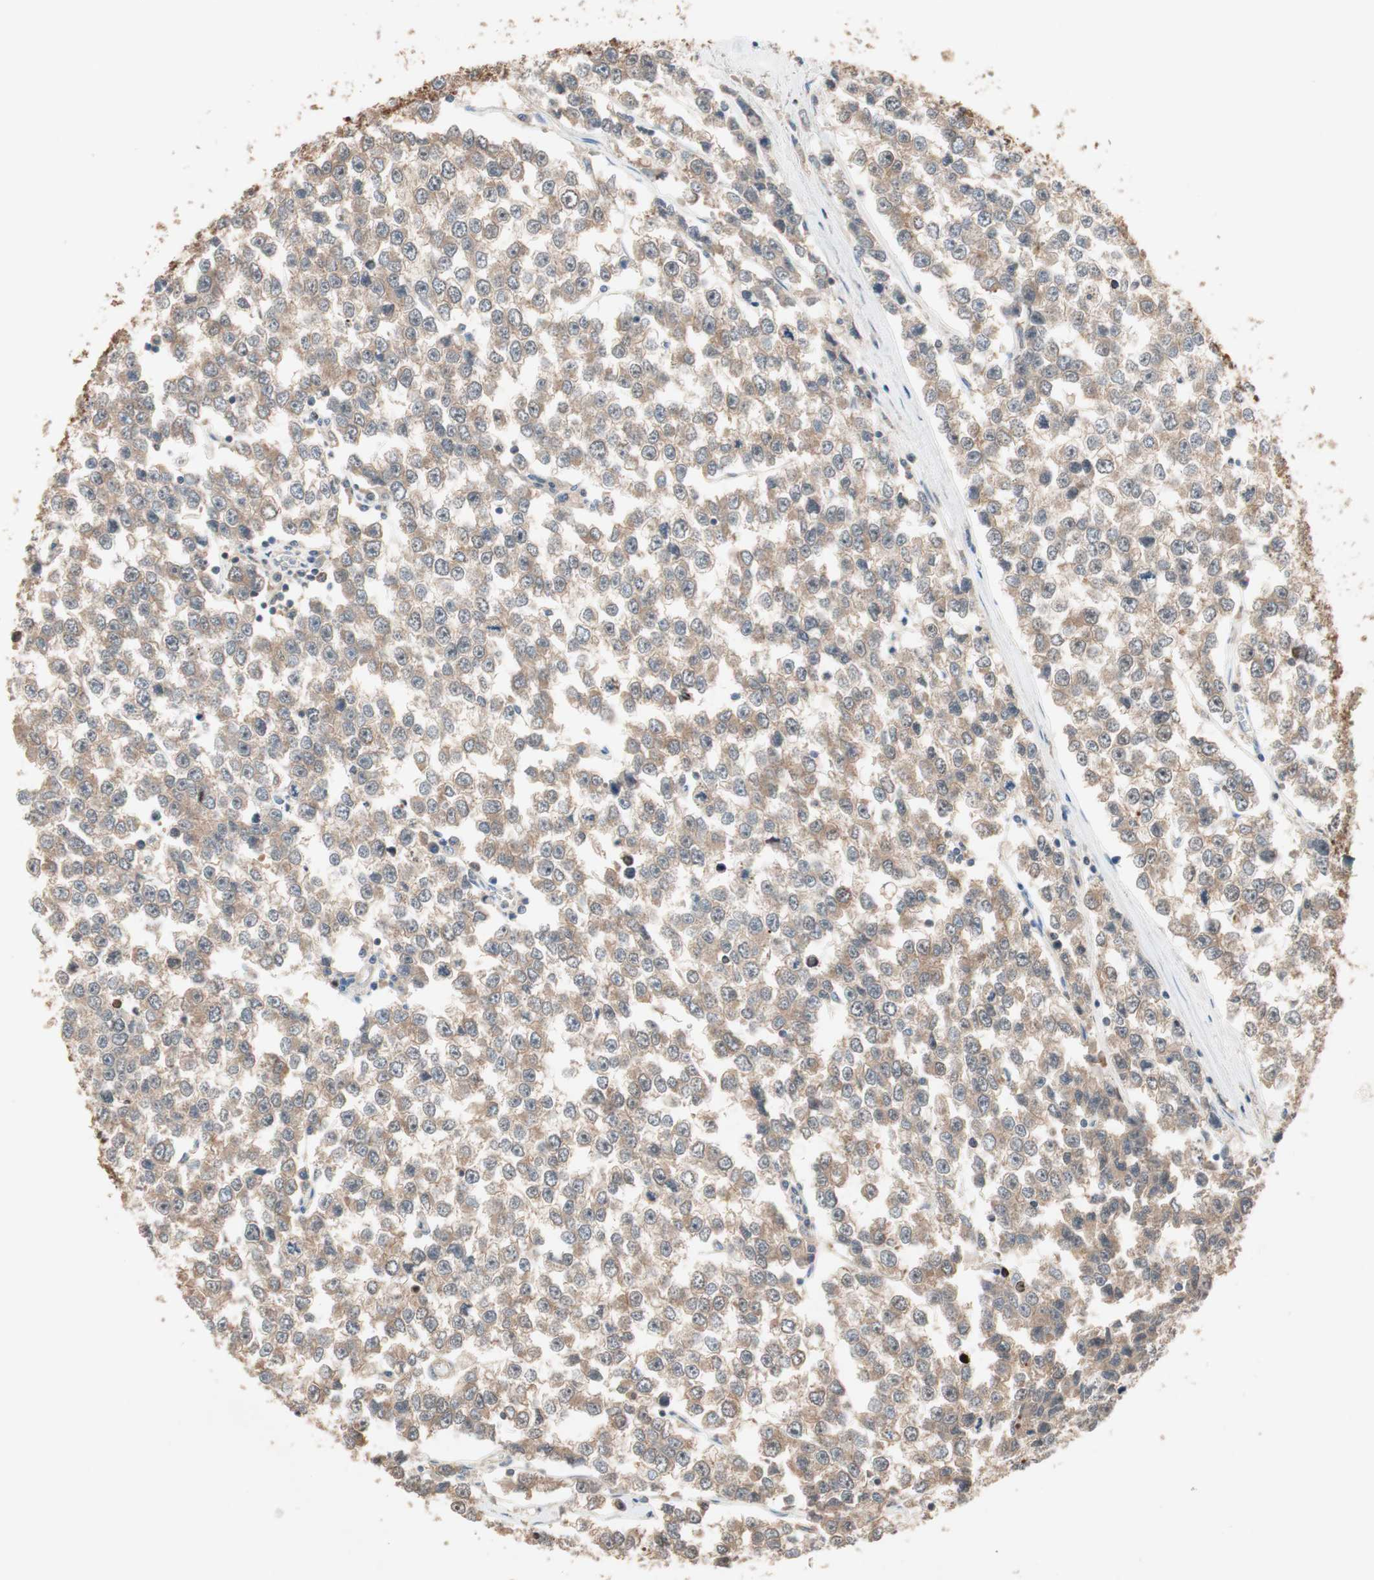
{"staining": {"intensity": "strong", "quantity": ">75%", "location": "cytoplasmic/membranous,nuclear"}, "tissue": "testis cancer", "cell_type": "Tumor cells", "image_type": "cancer", "snomed": [{"axis": "morphology", "description": "Seminoma, NOS"}, {"axis": "morphology", "description": "Carcinoma, Embryonal, NOS"}, {"axis": "topography", "description": "Testis"}], "caption": "This is an image of immunohistochemistry (IHC) staining of testis embryonal carcinoma, which shows strong staining in the cytoplasmic/membranous and nuclear of tumor cells.", "gene": "GART", "patient": {"sex": "male", "age": 52}}